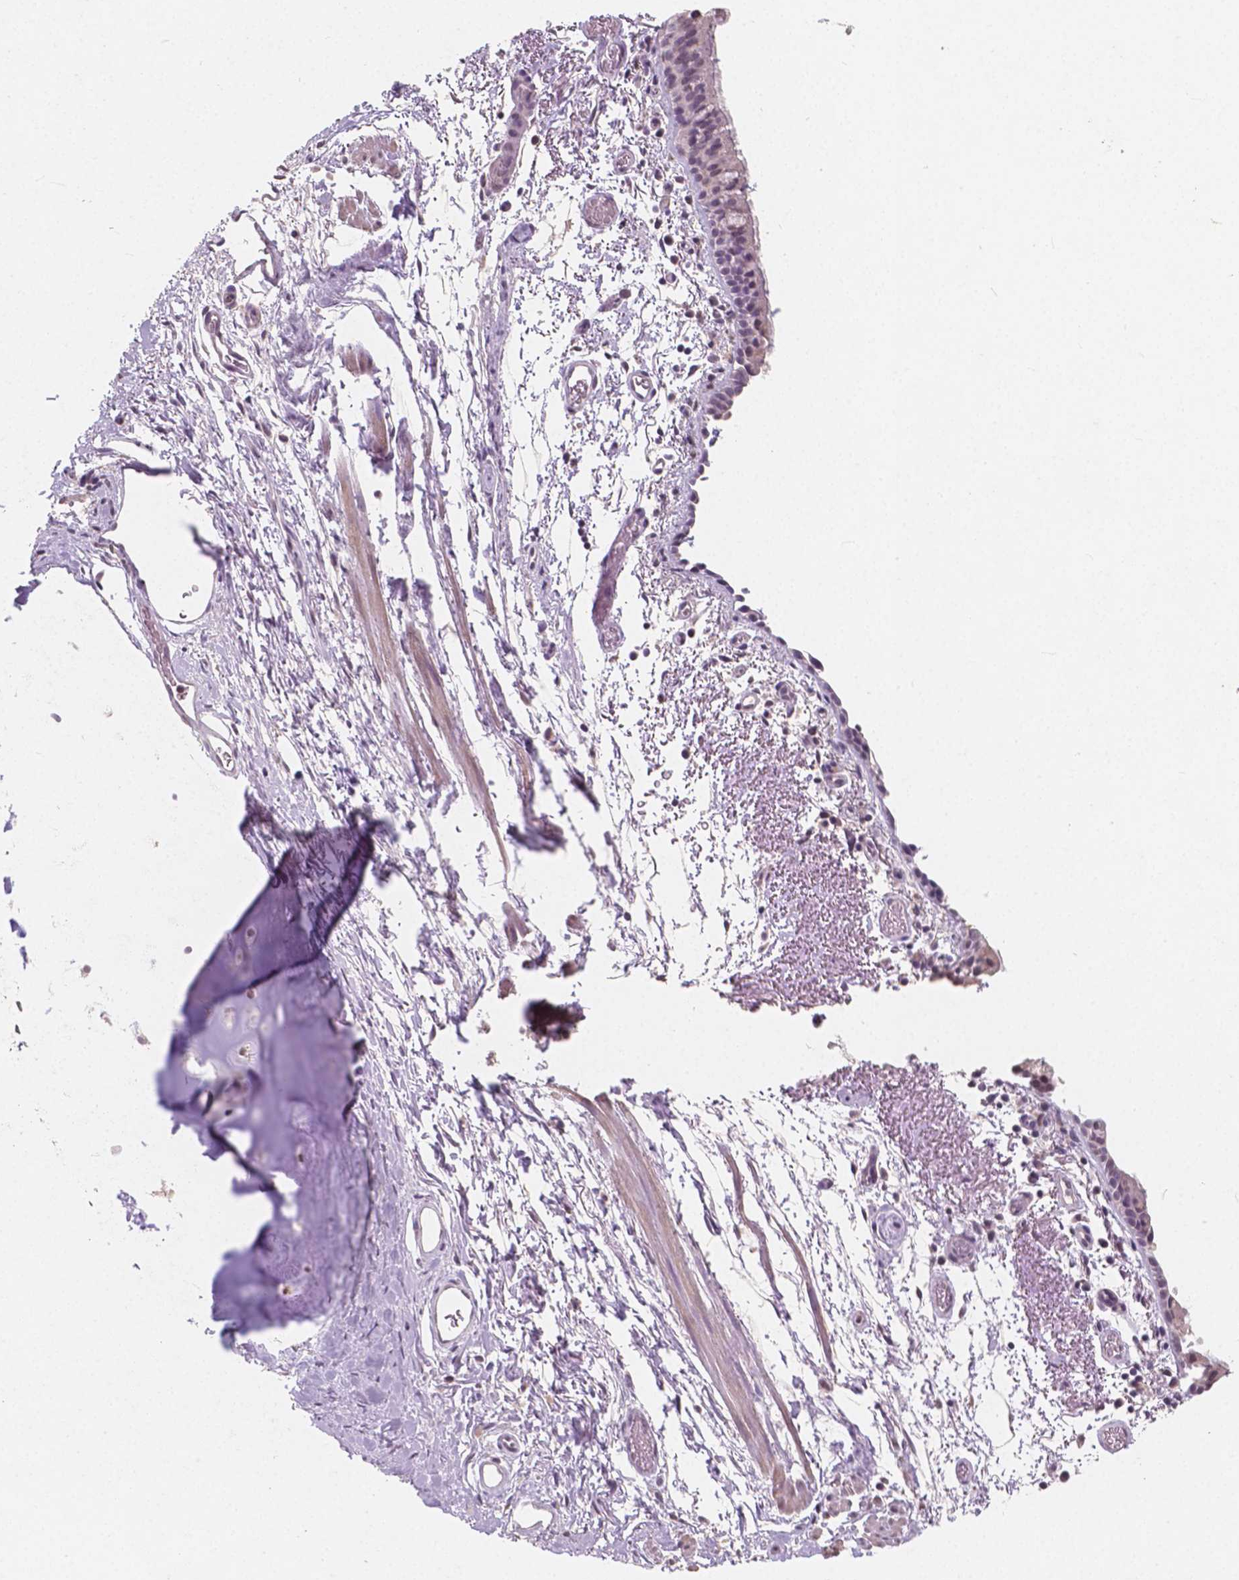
{"staining": {"intensity": "weak", "quantity": "<25%", "location": "nuclear"}, "tissue": "bronchus", "cell_type": "Respiratory epithelial cells", "image_type": "normal", "snomed": [{"axis": "morphology", "description": "Normal tissue, NOS"}, {"axis": "morphology", "description": "Adenocarcinoma, NOS"}, {"axis": "topography", "description": "Bronchus"}], "caption": "High magnification brightfield microscopy of normal bronchus stained with DAB (brown) and counterstained with hematoxylin (blue): respiratory epithelial cells show no significant expression.", "gene": "NOLC1", "patient": {"sex": "male", "age": 68}}